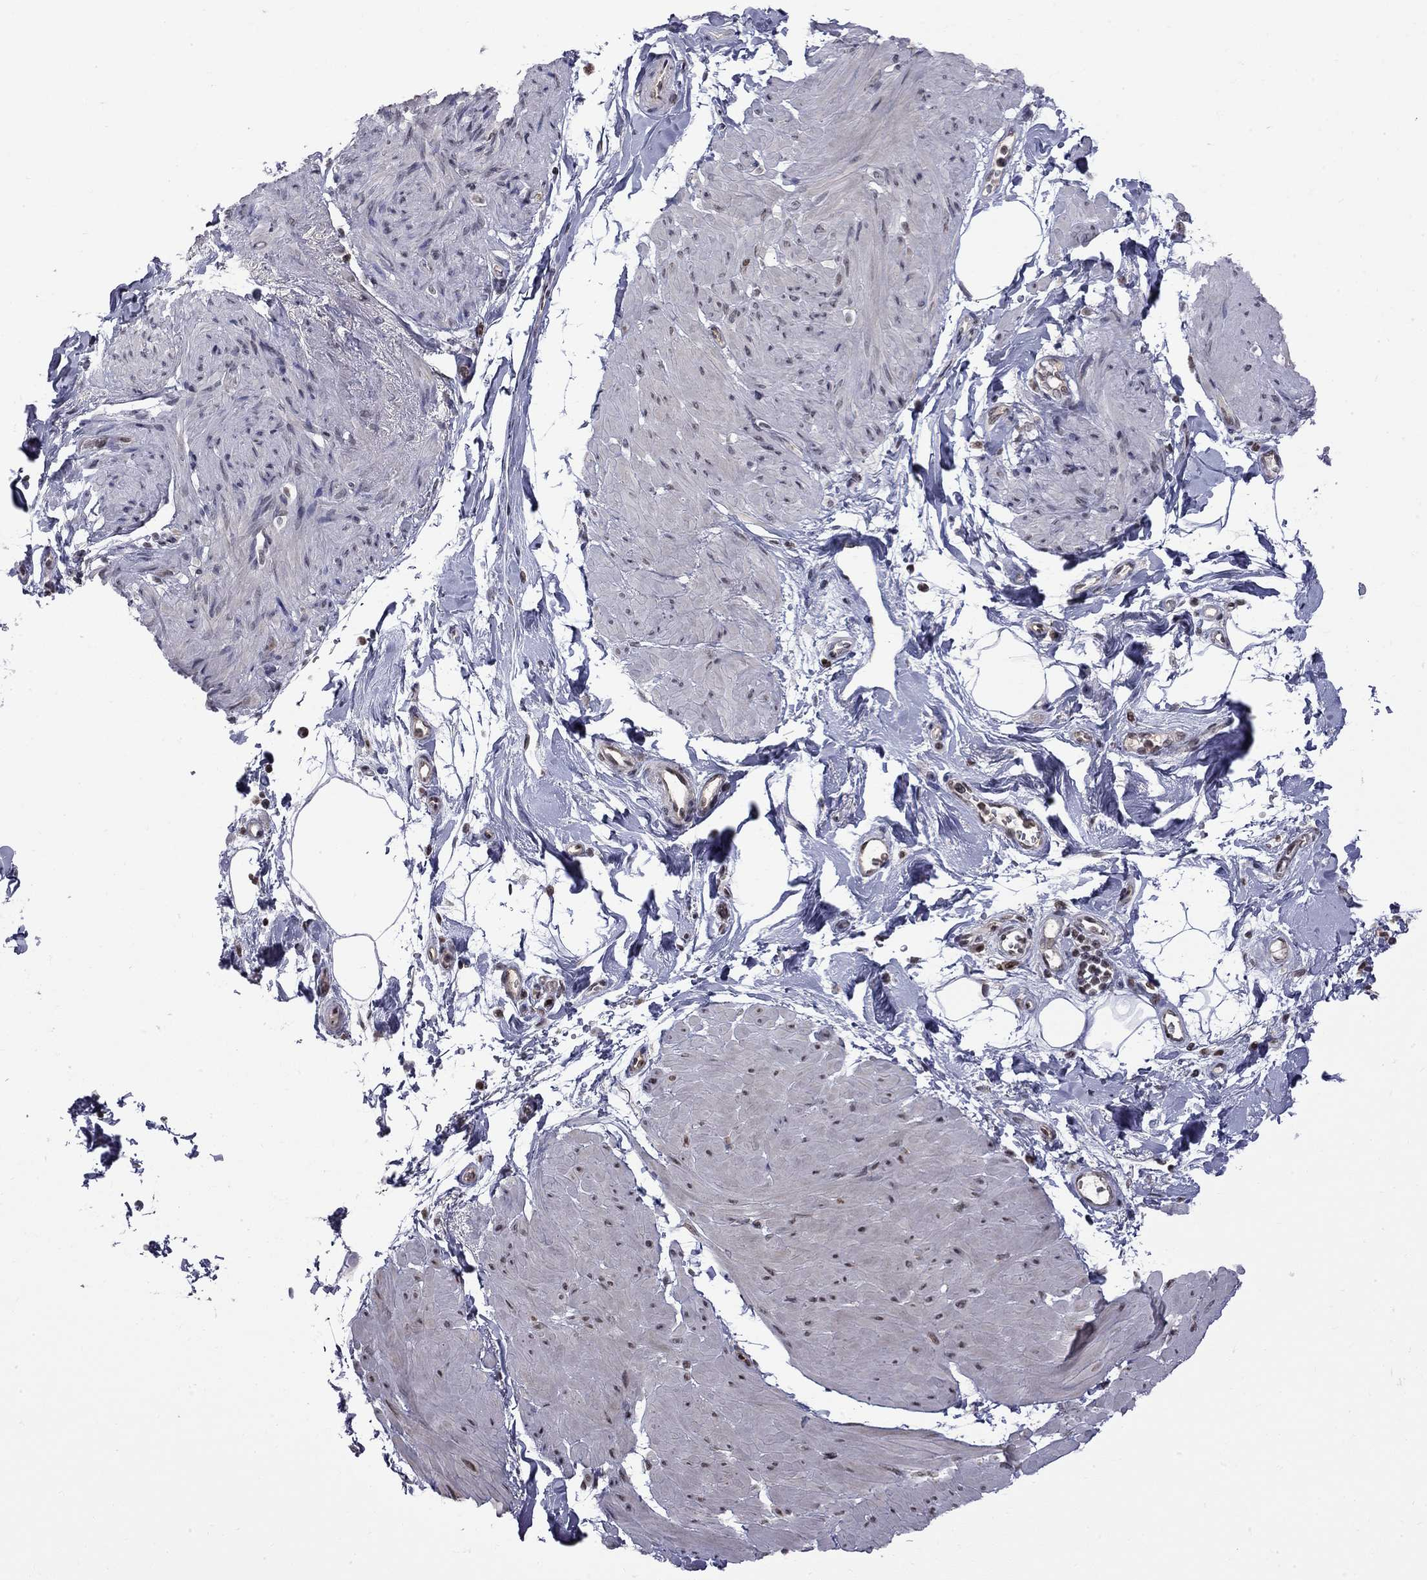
{"staining": {"intensity": "negative", "quantity": "none", "location": "none"}, "tissue": "smooth muscle", "cell_type": "Smooth muscle cells", "image_type": "normal", "snomed": [{"axis": "morphology", "description": "Normal tissue, NOS"}, {"axis": "topography", "description": "Adipose tissue"}, {"axis": "topography", "description": "Smooth muscle"}, {"axis": "topography", "description": "Peripheral nerve tissue"}], "caption": "IHC histopathology image of benign smooth muscle stained for a protein (brown), which shows no expression in smooth muscle cells.", "gene": "RFWD3", "patient": {"sex": "male", "age": 83}}